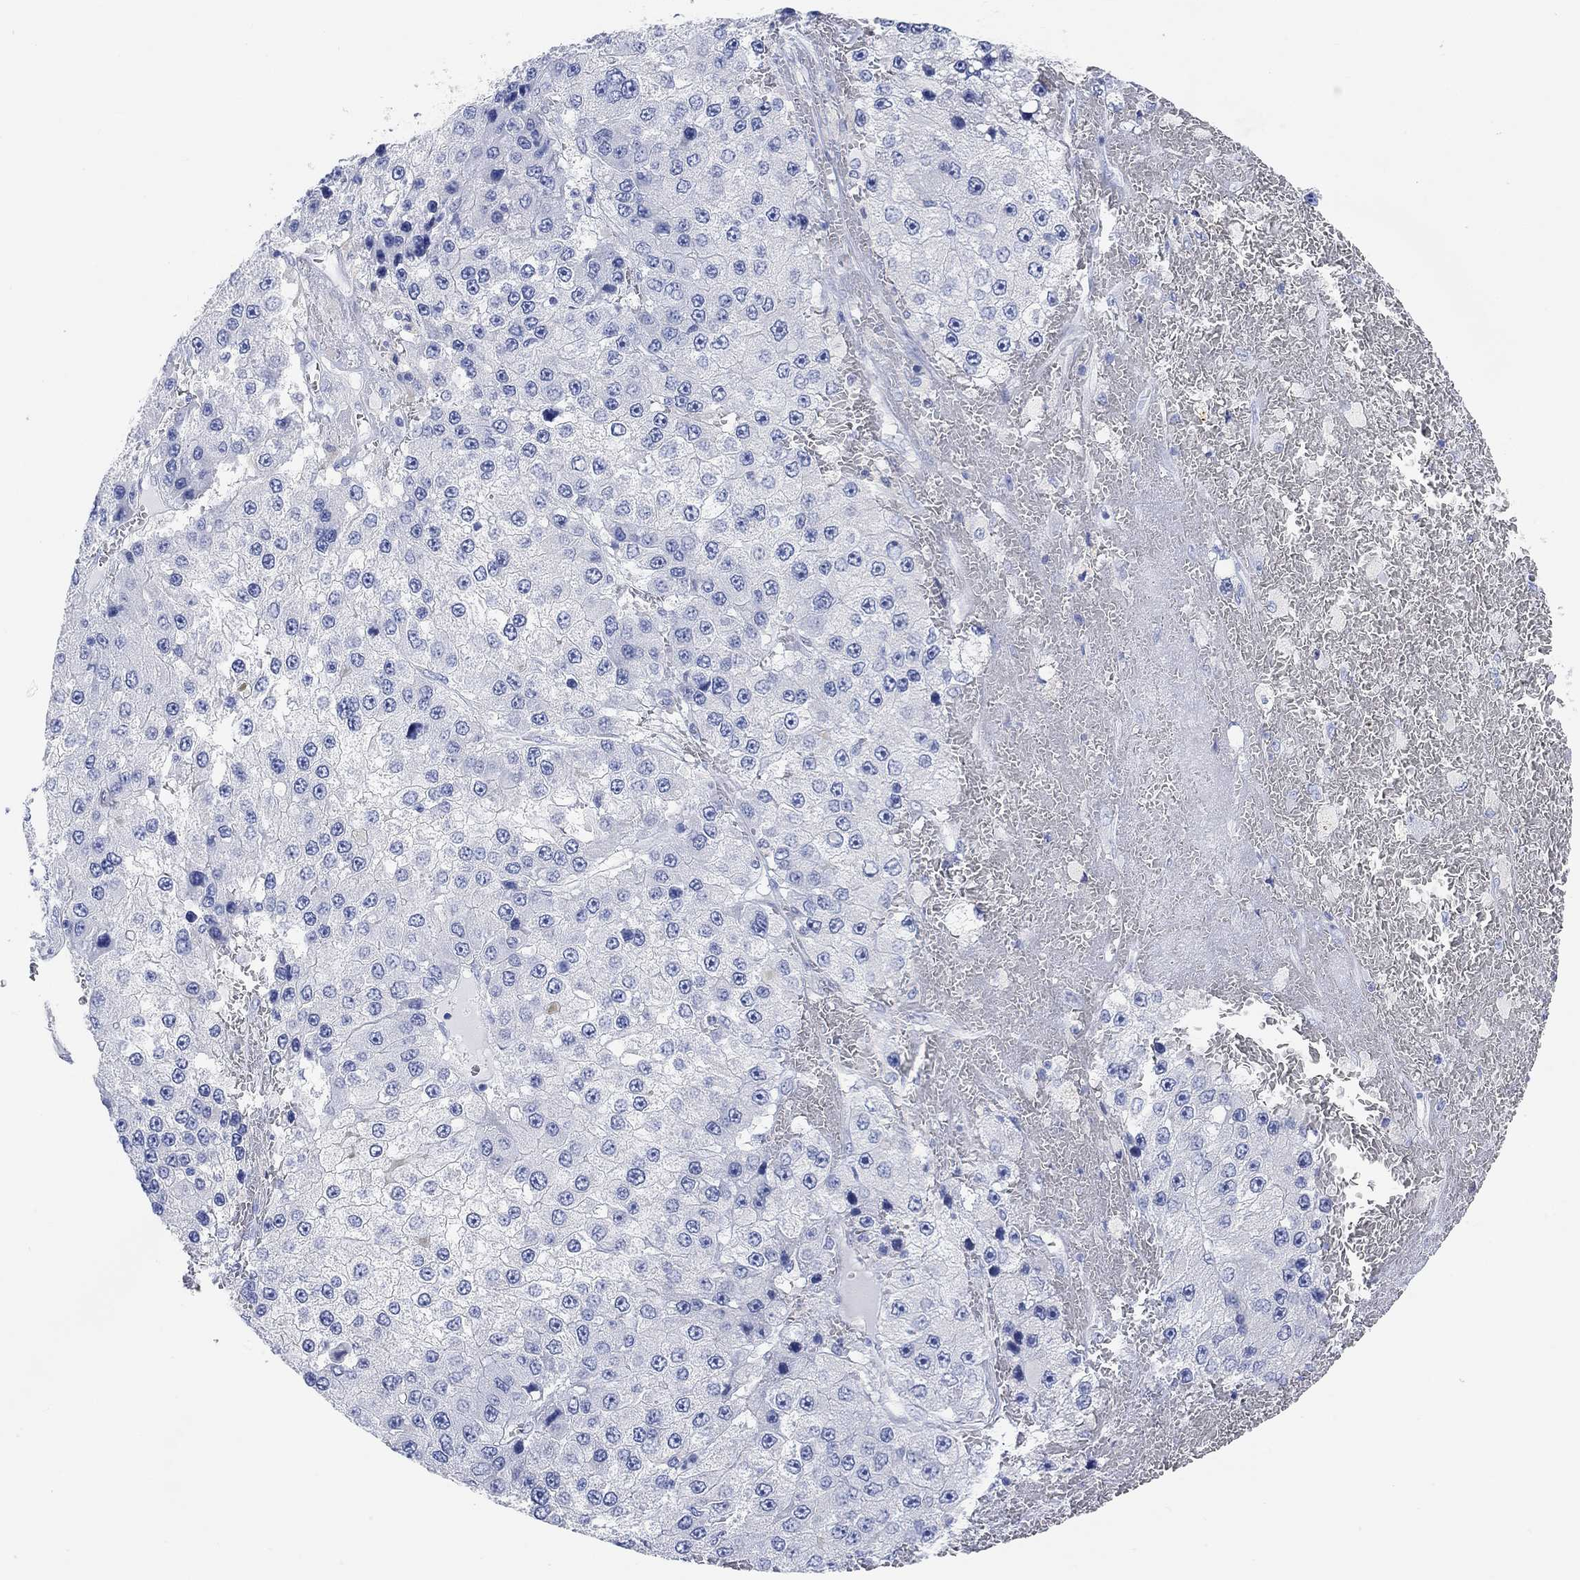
{"staining": {"intensity": "negative", "quantity": "none", "location": "none"}, "tissue": "liver cancer", "cell_type": "Tumor cells", "image_type": "cancer", "snomed": [{"axis": "morphology", "description": "Carcinoma, Hepatocellular, NOS"}, {"axis": "topography", "description": "Liver"}], "caption": "Photomicrograph shows no protein positivity in tumor cells of liver cancer (hepatocellular carcinoma) tissue.", "gene": "XIRP2", "patient": {"sex": "female", "age": 73}}